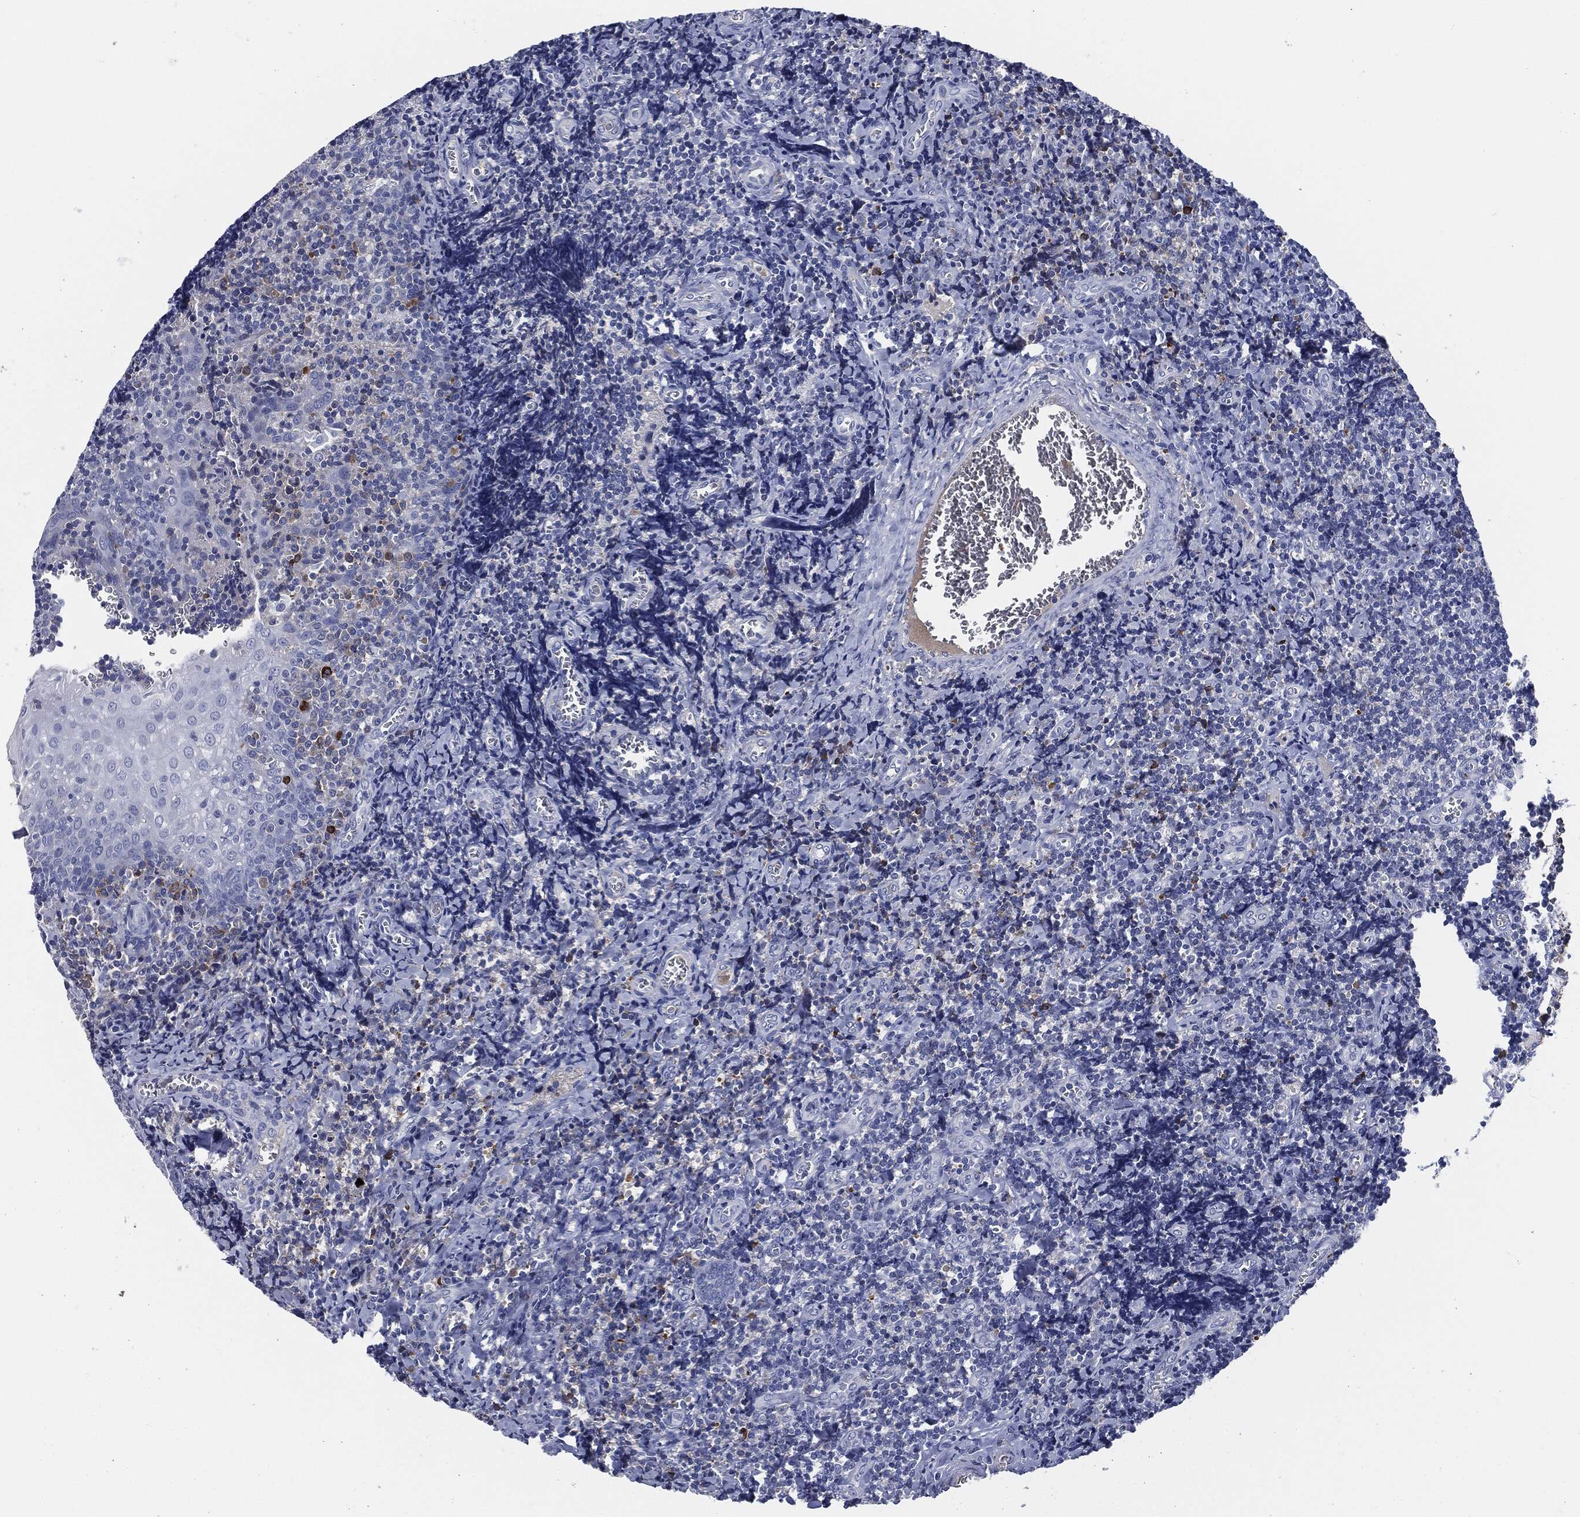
{"staining": {"intensity": "strong", "quantity": "<25%", "location": "cytoplasmic/membranous"}, "tissue": "tonsil", "cell_type": "Germinal center cells", "image_type": "normal", "snomed": [{"axis": "morphology", "description": "Normal tissue, NOS"}, {"axis": "morphology", "description": "Inflammation, NOS"}, {"axis": "topography", "description": "Tonsil"}], "caption": "Germinal center cells exhibit medium levels of strong cytoplasmic/membranous staining in about <25% of cells in unremarkable human tonsil. Using DAB (brown) and hematoxylin (blue) stains, captured at high magnification using brightfield microscopy.", "gene": "CD27", "patient": {"sex": "female", "age": 31}}